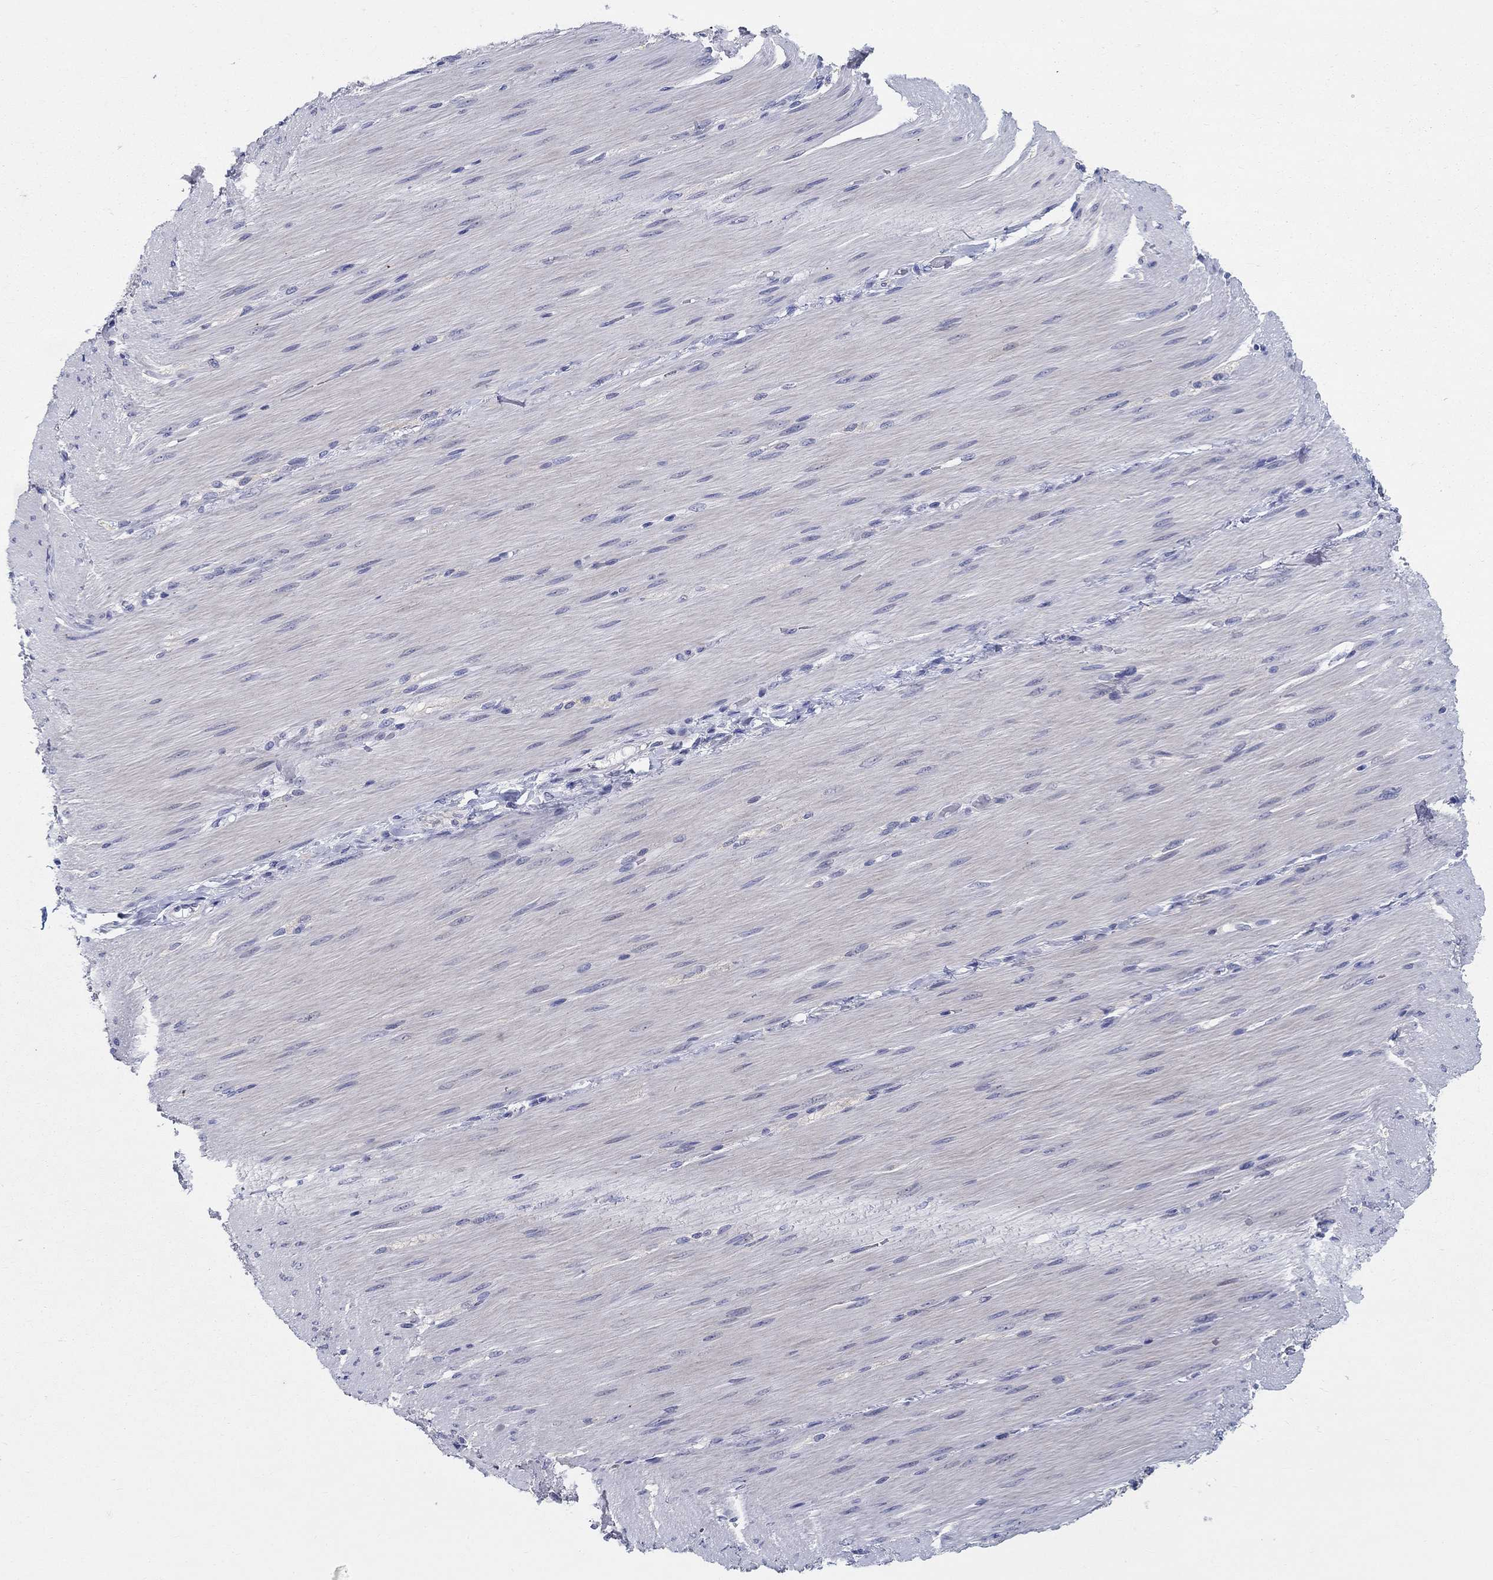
{"staining": {"intensity": "negative", "quantity": "none", "location": "none"}, "tissue": "adipose tissue", "cell_type": "Adipocytes", "image_type": "normal", "snomed": [{"axis": "morphology", "description": "Normal tissue, NOS"}, {"axis": "topography", "description": "Smooth muscle"}, {"axis": "topography", "description": "Duodenum"}, {"axis": "topography", "description": "Peripheral nerve tissue"}], "caption": "A histopathology image of adipose tissue stained for a protein shows no brown staining in adipocytes. (DAB immunohistochemistry (IHC), high magnification).", "gene": "RAP1GAP", "patient": {"sex": "female", "age": 61}}